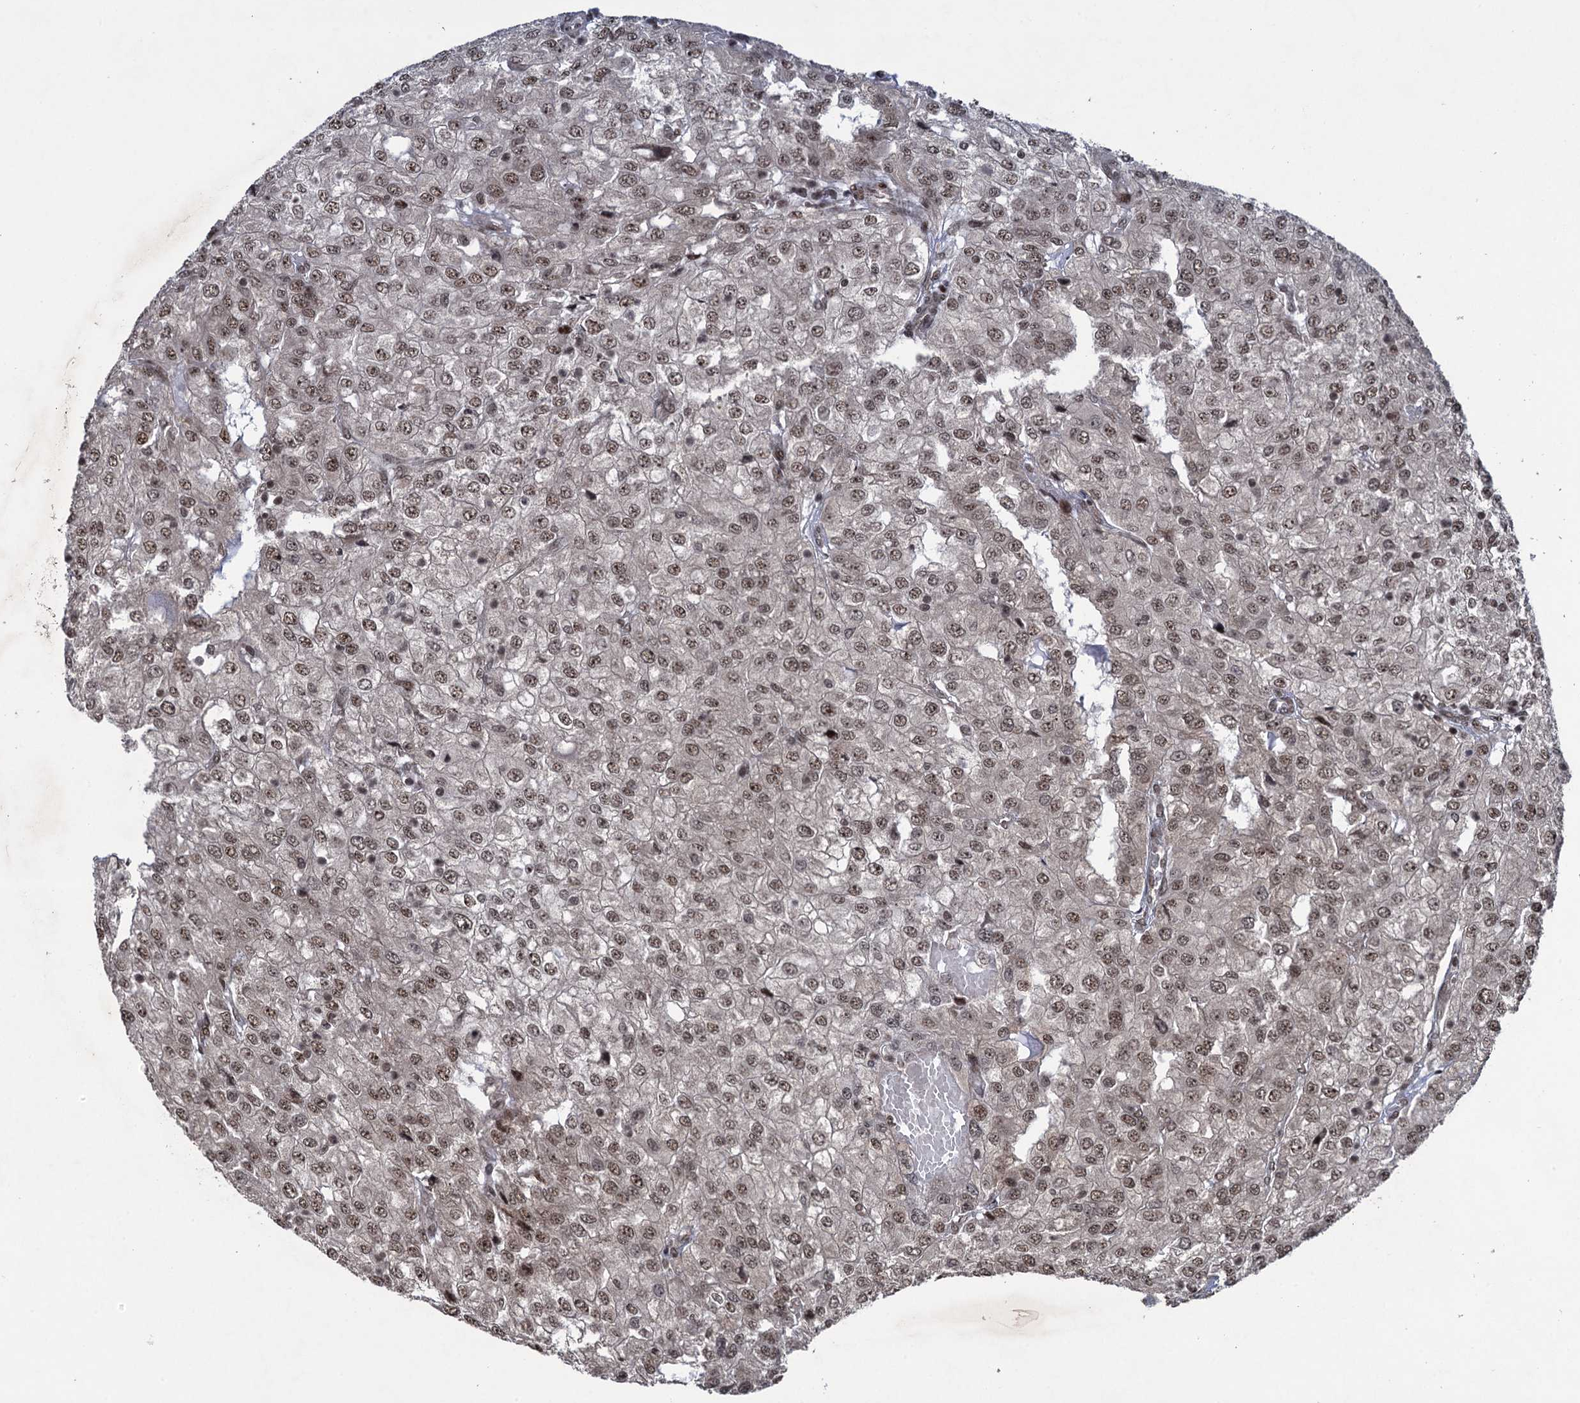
{"staining": {"intensity": "moderate", "quantity": ">75%", "location": "nuclear"}, "tissue": "renal cancer", "cell_type": "Tumor cells", "image_type": "cancer", "snomed": [{"axis": "morphology", "description": "Adenocarcinoma, NOS"}, {"axis": "topography", "description": "Kidney"}], "caption": "This is a photomicrograph of IHC staining of renal cancer (adenocarcinoma), which shows moderate expression in the nuclear of tumor cells.", "gene": "ZNF169", "patient": {"sex": "female", "age": 54}}